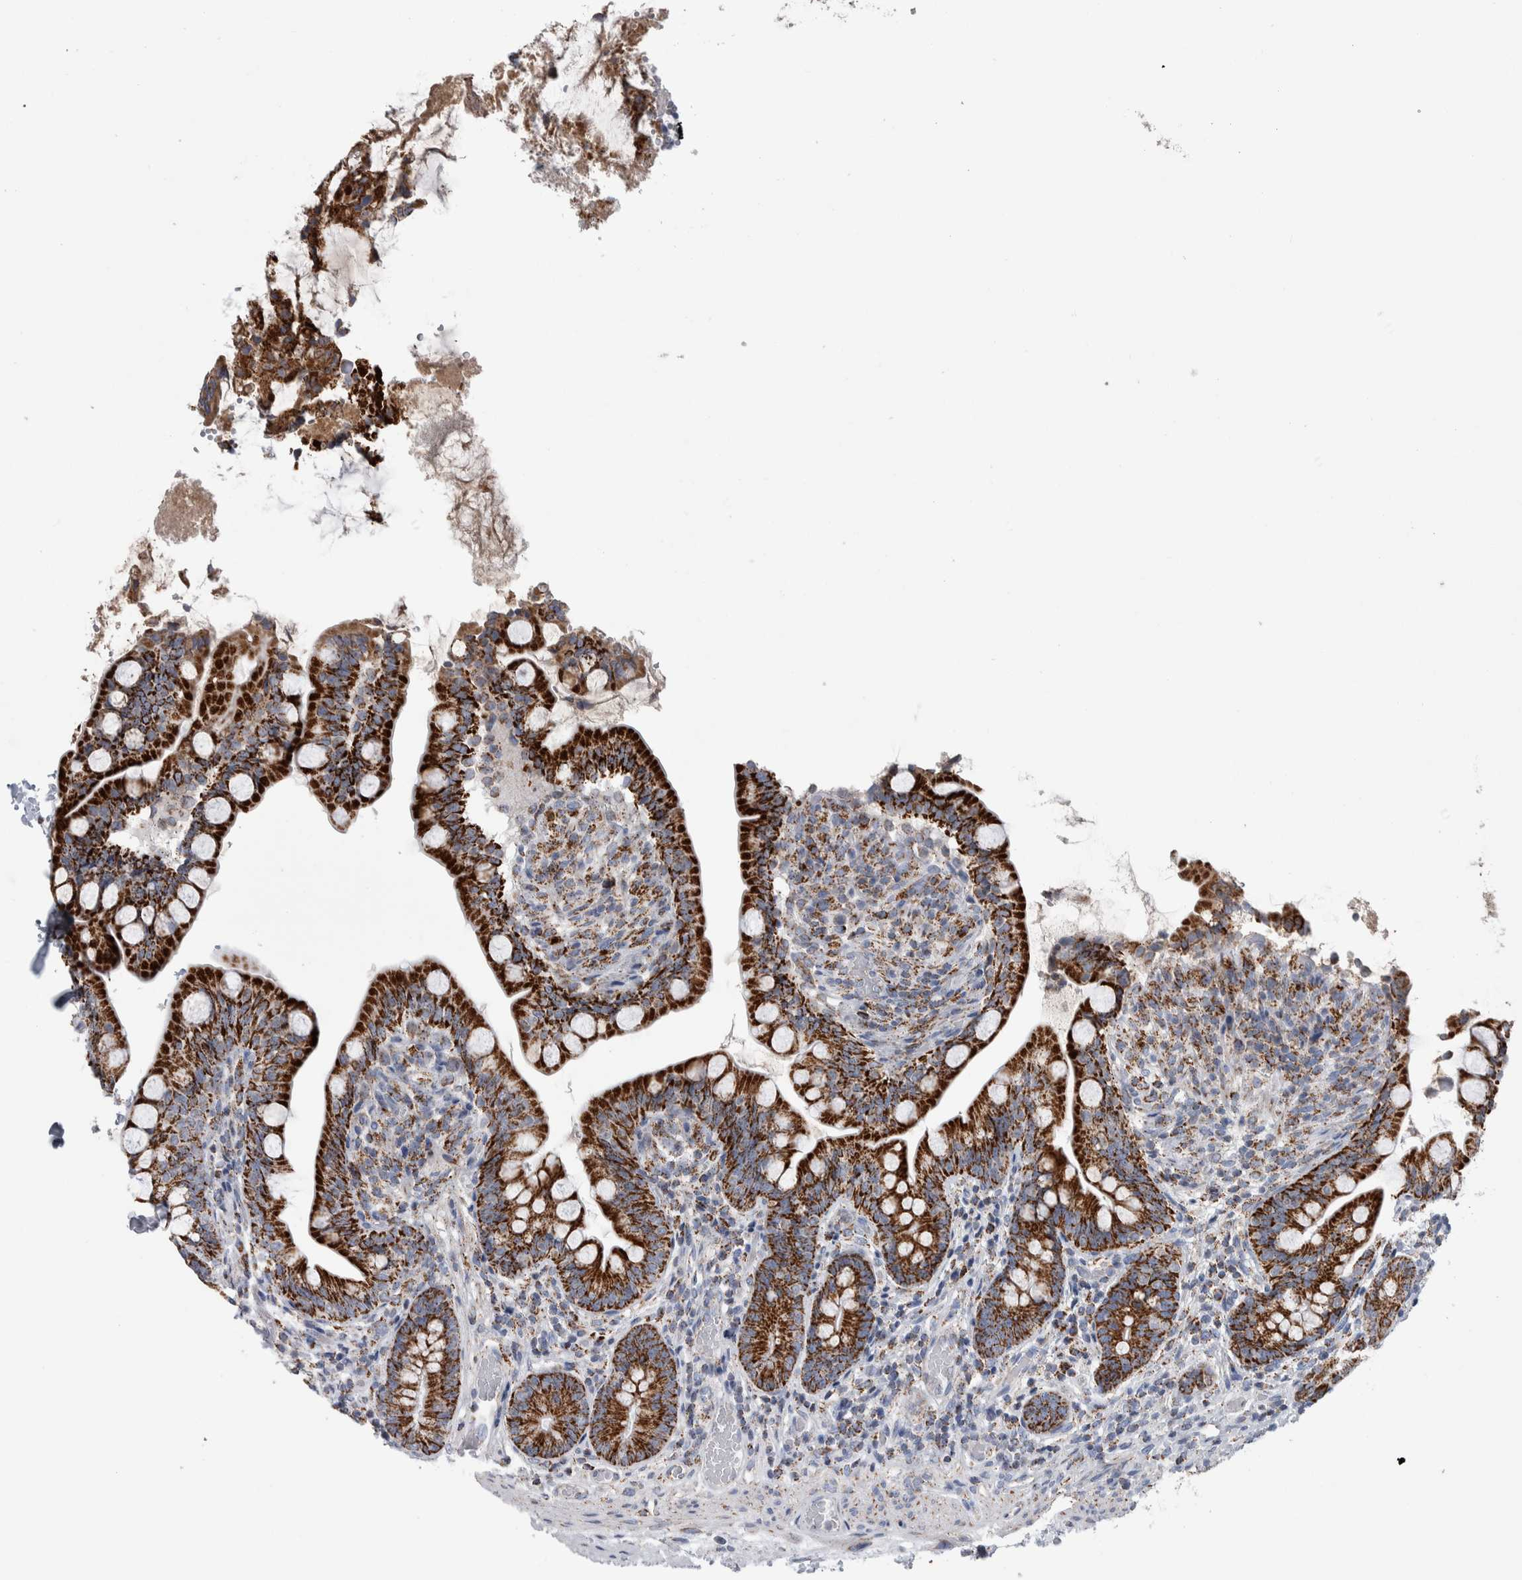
{"staining": {"intensity": "strong", "quantity": ">75%", "location": "cytoplasmic/membranous"}, "tissue": "small intestine", "cell_type": "Glandular cells", "image_type": "normal", "snomed": [{"axis": "morphology", "description": "Normal tissue, NOS"}, {"axis": "topography", "description": "Small intestine"}], "caption": "An immunohistochemistry (IHC) micrograph of benign tissue is shown. Protein staining in brown labels strong cytoplasmic/membranous positivity in small intestine within glandular cells. The staining was performed using DAB (3,3'-diaminobenzidine) to visualize the protein expression in brown, while the nuclei were stained in blue with hematoxylin (Magnification: 20x).", "gene": "ETFA", "patient": {"sex": "female", "age": 56}}